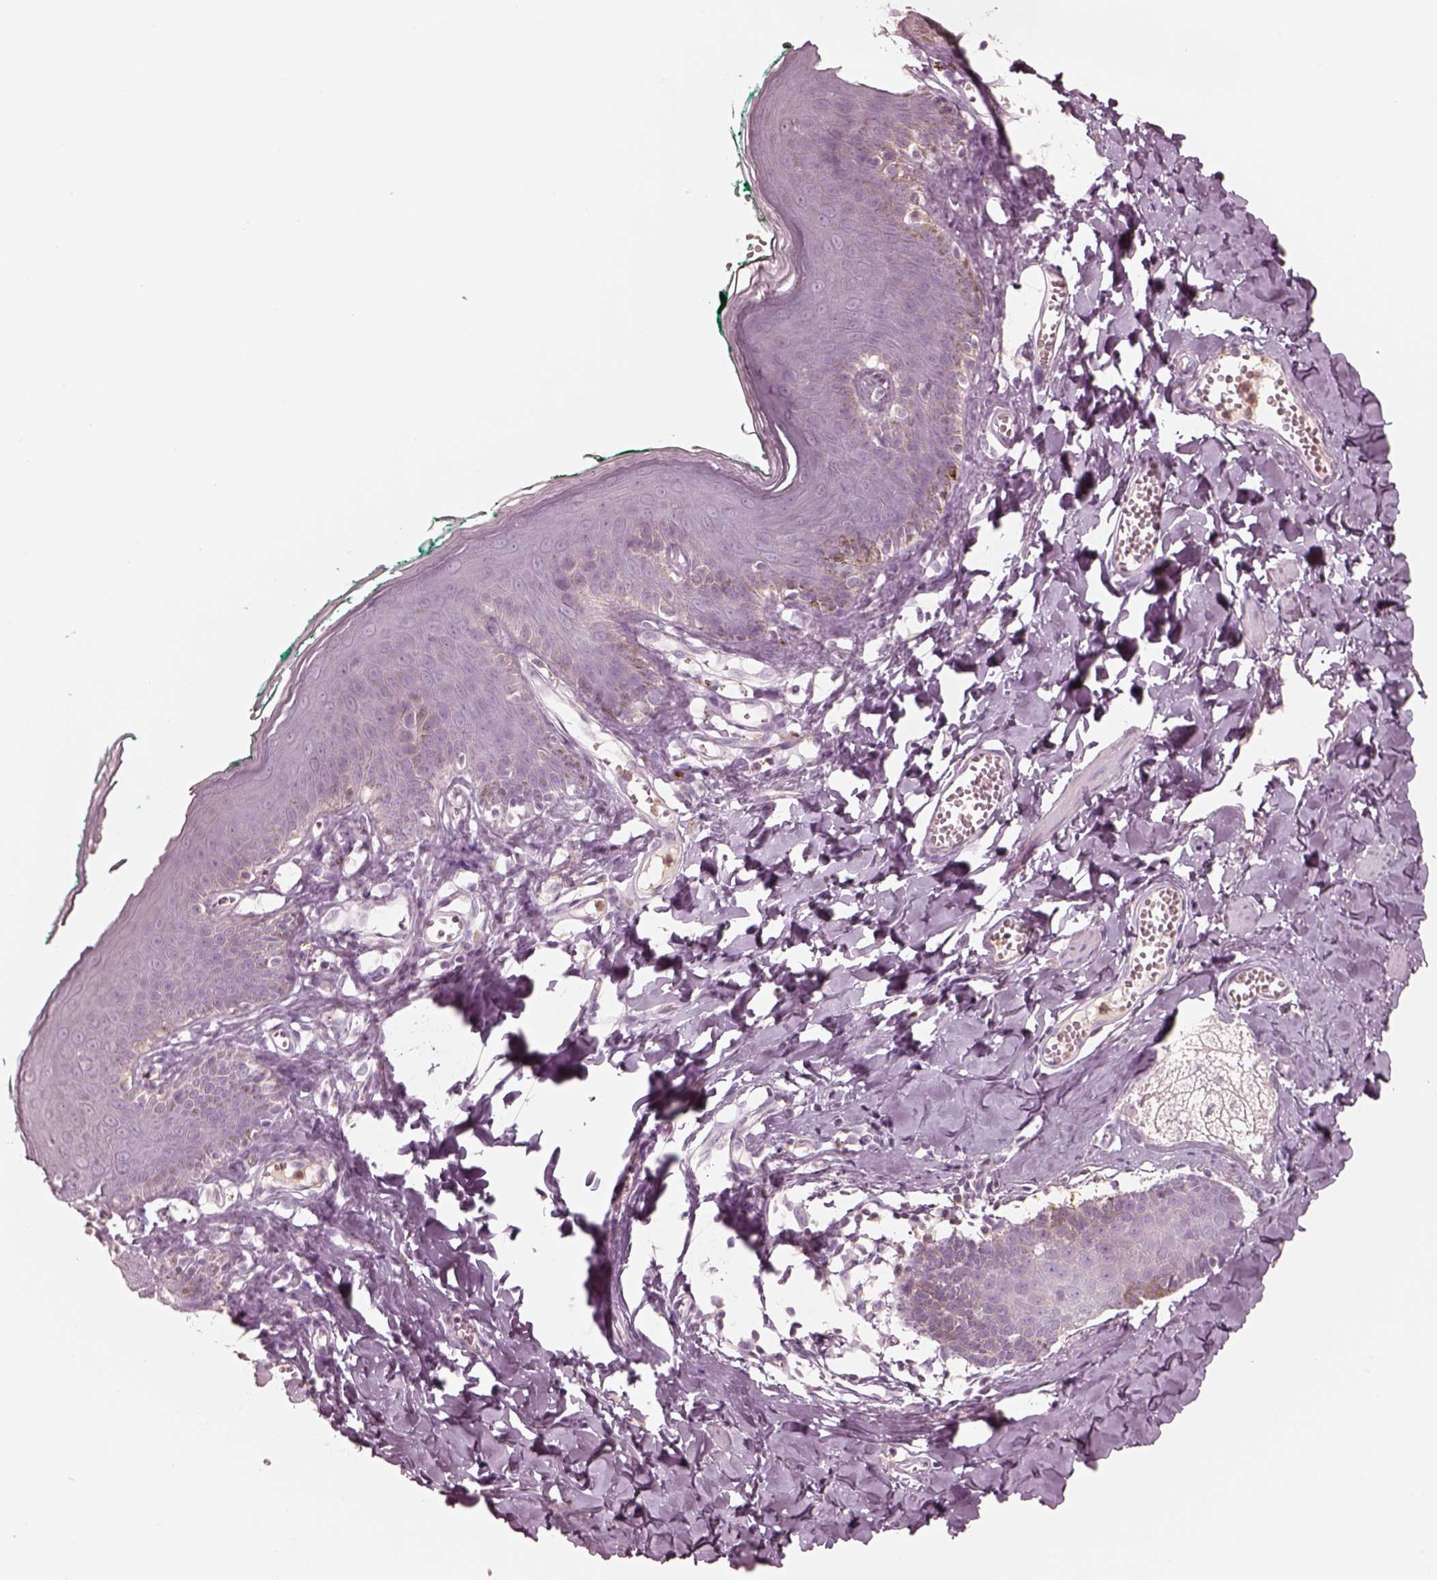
{"staining": {"intensity": "negative", "quantity": "none", "location": "none"}, "tissue": "skin", "cell_type": "Epidermal cells", "image_type": "normal", "snomed": [{"axis": "morphology", "description": "Normal tissue, NOS"}, {"axis": "topography", "description": "Vulva"}, {"axis": "topography", "description": "Peripheral nerve tissue"}], "caption": "Immunohistochemistry (IHC) photomicrograph of normal human skin stained for a protein (brown), which reveals no expression in epidermal cells.", "gene": "GPRIN1", "patient": {"sex": "female", "age": 66}}